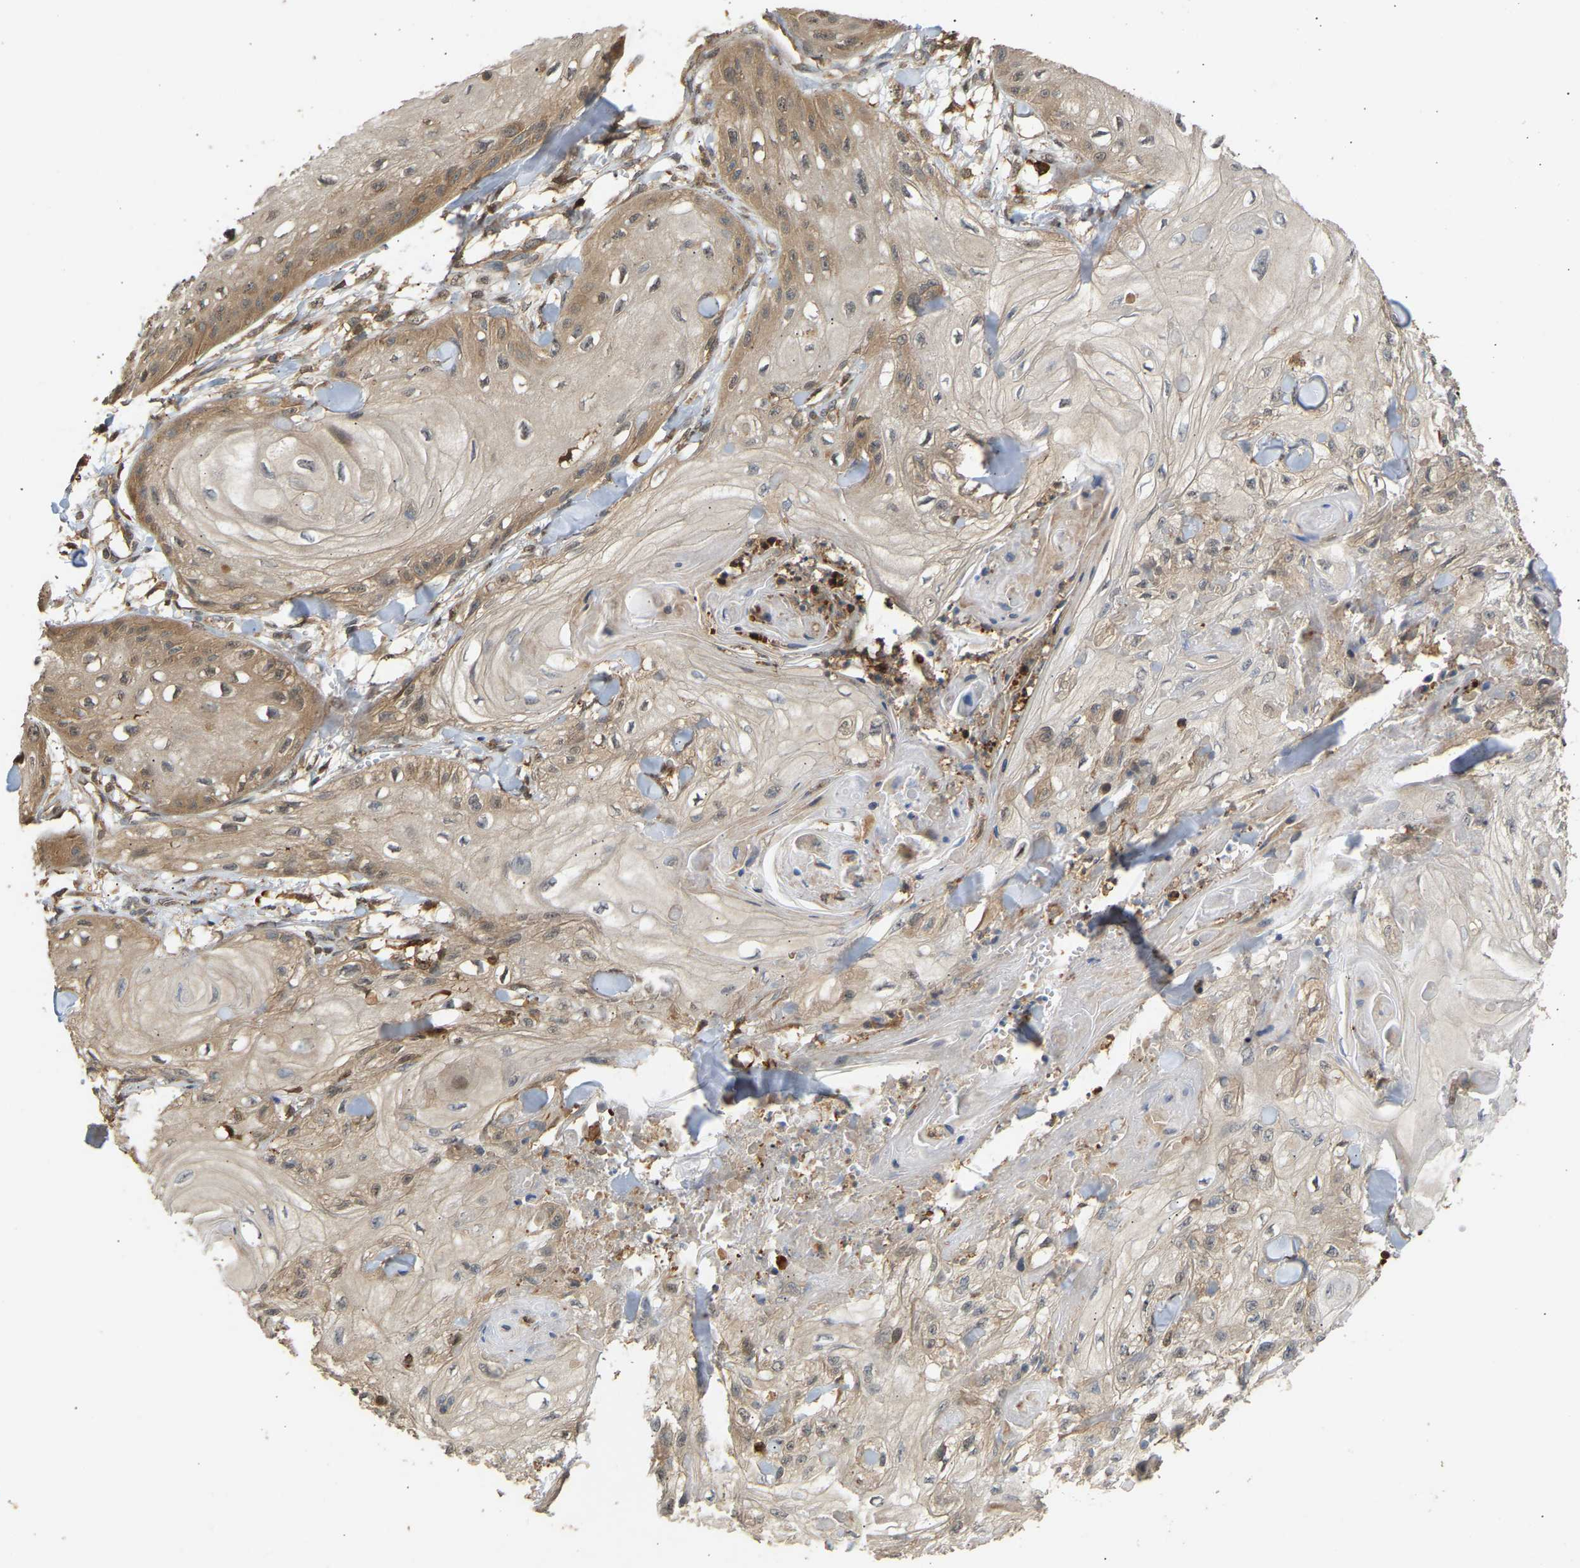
{"staining": {"intensity": "weak", "quantity": "25%-75%", "location": "cytoplasmic/membranous"}, "tissue": "skin cancer", "cell_type": "Tumor cells", "image_type": "cancer", "snomed": [{"axis": "morphology", "description": "Squamous cell carcinoma, NOS"}, {"axis": "topography", "description": "Skin"}], "caption": "Immunohistochemistry (IHC) (DAB) staining of human skin cancer (squamous cell carcinoma) displays weak cytoplasmic/membranous protein staining in approximately 25%-75% of tumor cells.", "gene": "GOPC", "patient": {"sex": "male", "age": 74}}